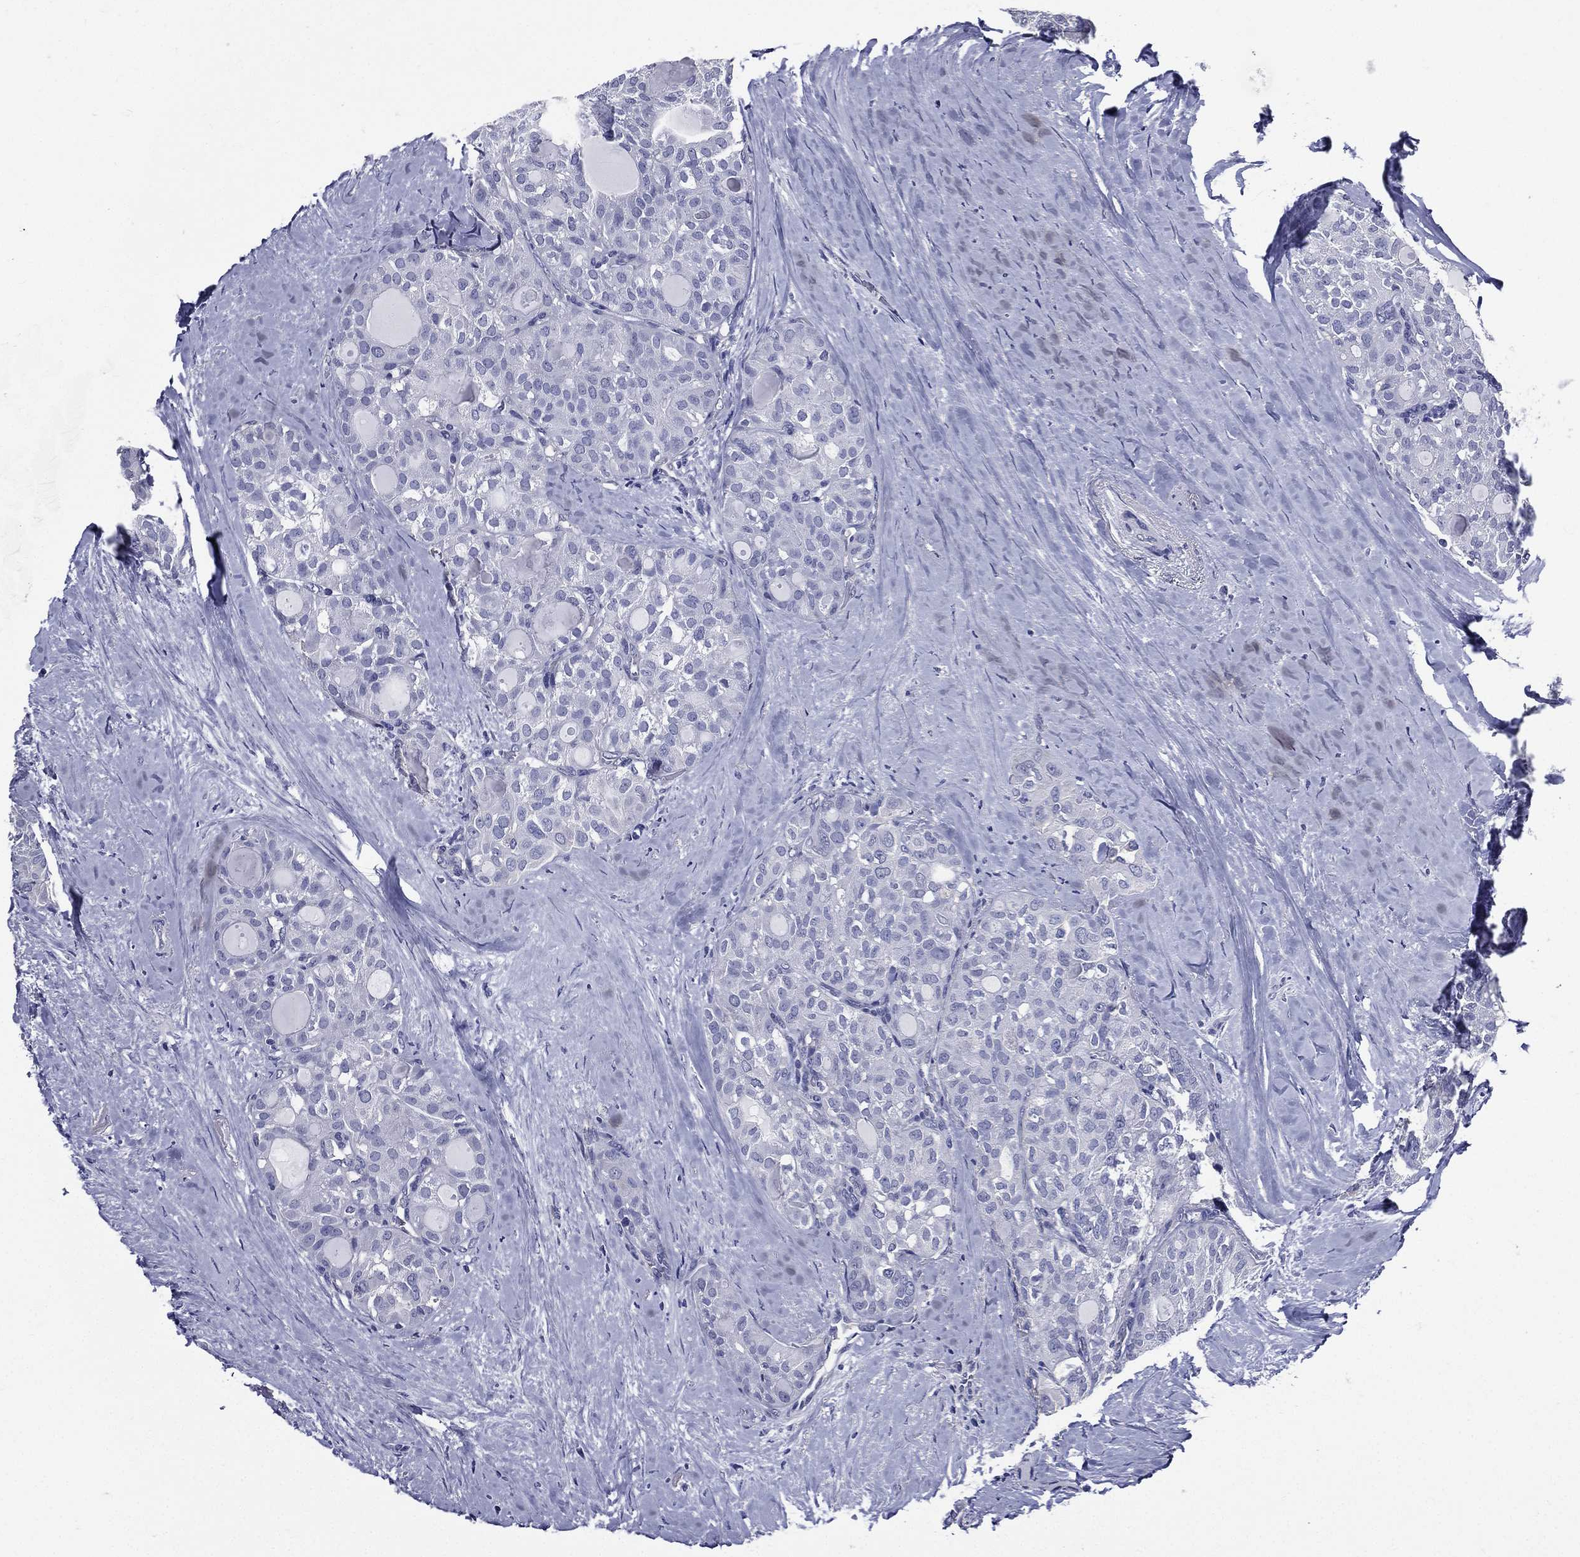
{"staining": {"intensity": "negative", "quantity": "none", "location": "none"}, "tissue": "thyroid cancer", "cell_type": "Tumor cells", "image_type": "cancer", "snomed": [{"axis": "morphology", "description": "Follicular adenoma carcinoma, NOS"}, {"axis": "topography", "description": "Thyroid gland"}], "caption": "There is no significant staining in tumor cells of thyroid cancer (follicular adenoma carcinoma). (Stains: DAB IHC with hematoxylin counter stain, Microscopy: brightfield microscopy at high magnification).", "gene": "DPYS", "patient": {"sex": "male", "age": 75}}